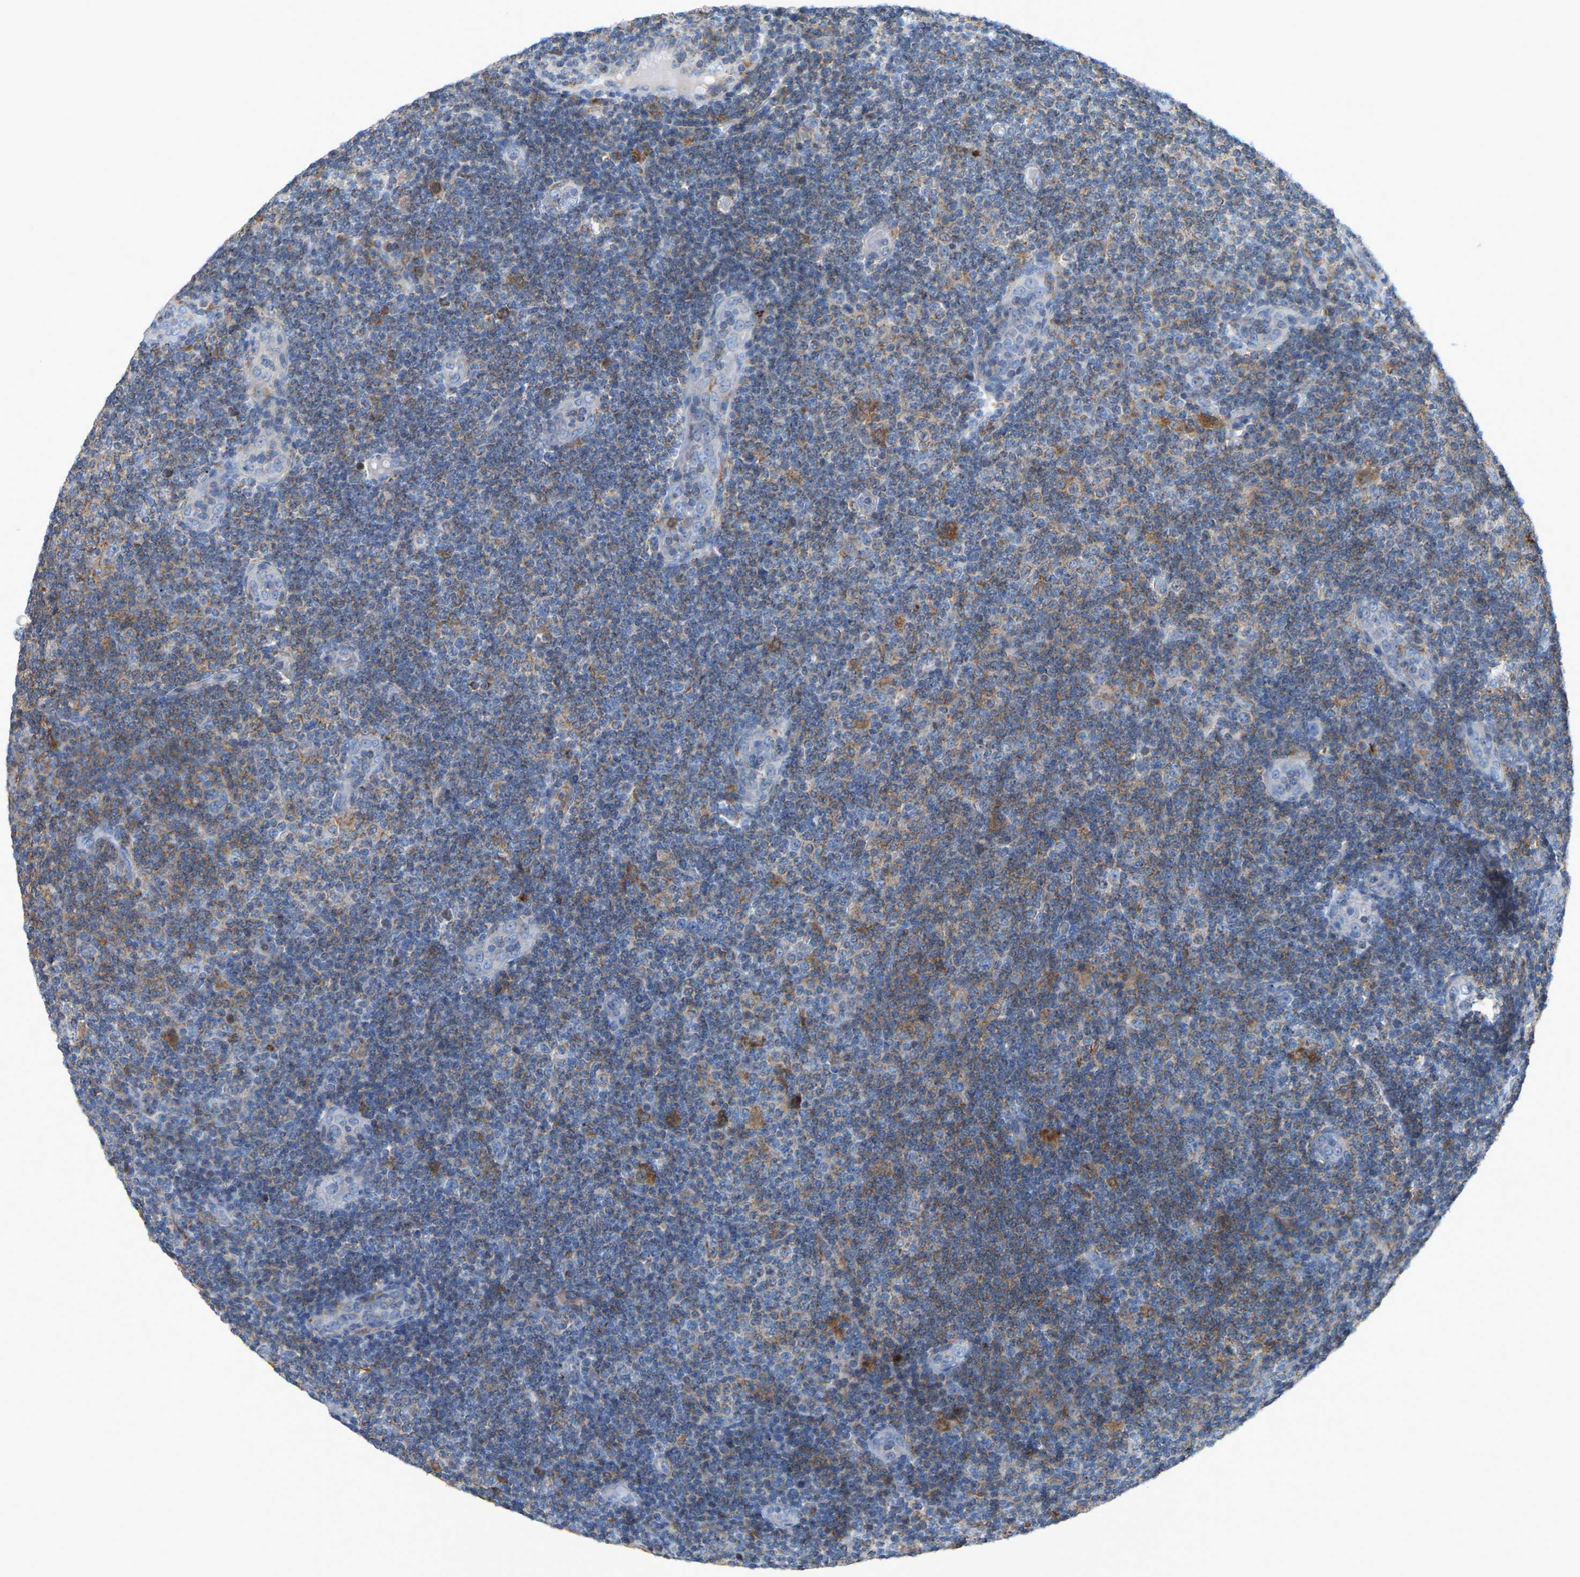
{"staining": {"intensity": "weak", "quantity": "<25%", "location": "cytoplasmic/membranous"}, "tissue": "lymphoma", "cell_type": "Tumor cells", "image_type": "cancer", "snomed": [{"axis": "morphology", "description": "Malignant lymphoma, non-Hodgkin's type, Low grade"}, {"axis": "topography", "description": "Lymph node"}], "caption": "This is an immunohistochemistry photomicrograph of malignant lymphoma, non-Hodgkin's type (low-grade). There is no expression in tumor cells.", "gene": "CROT", "patient": {"sex": "male", "age": 83}}